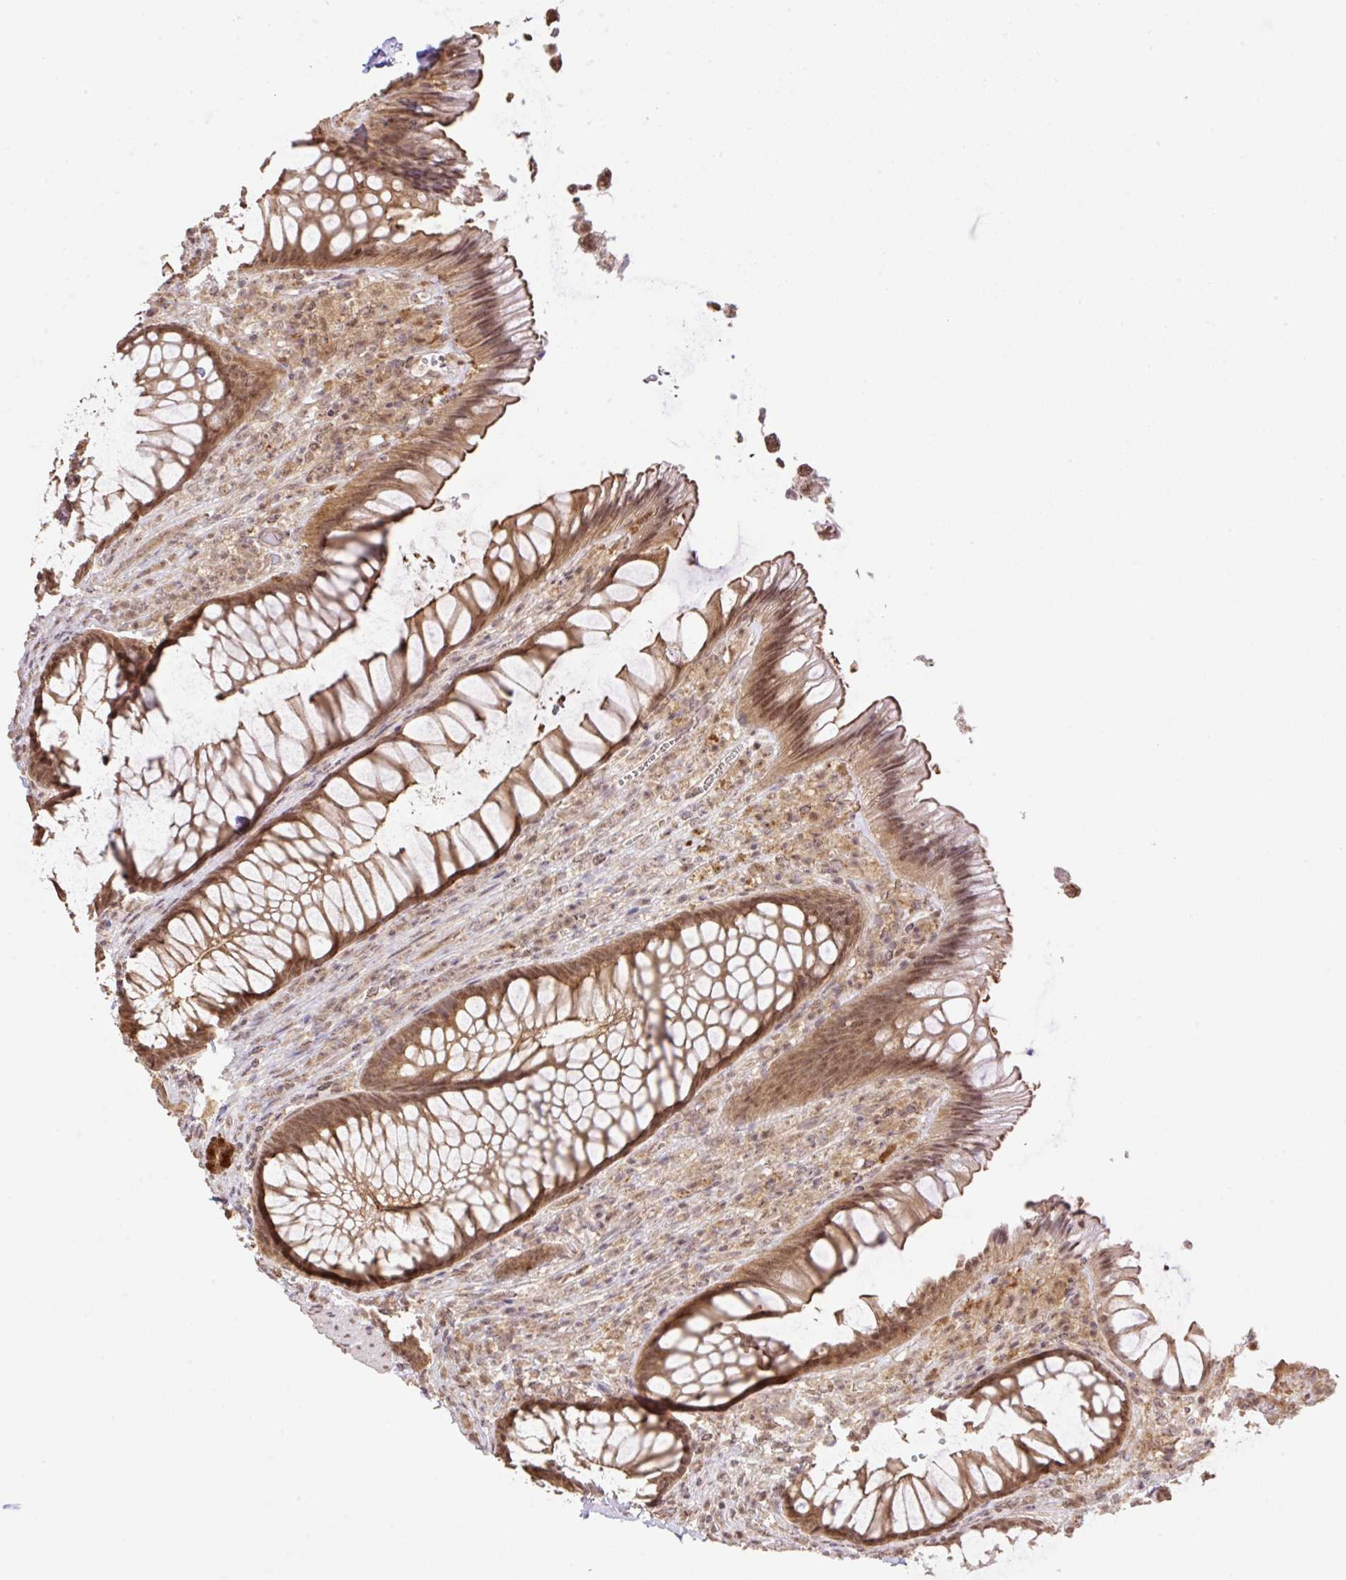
{"staining": {"intensity": "moderate", "quantity": ">75%", "location": "cytoplasmic/membranous,nuclear"}, "tissue": "rectum", "cell_type": "Glandular cells", "image_type": "normal", "snomed": [{"axis": "morphology", "description": "Normal tissue, NOS"}, {"axis": "topography", "description": "Rectum"}], "caption": "Protein expression by immunohistochemistry shows moderate cytoplasmic/membranous,nuclear positivity in approximately >75% of glandular cells in unremarkable rectum.", "gene": "VPS25", "patient": {"sex": "male", "age": 53}}